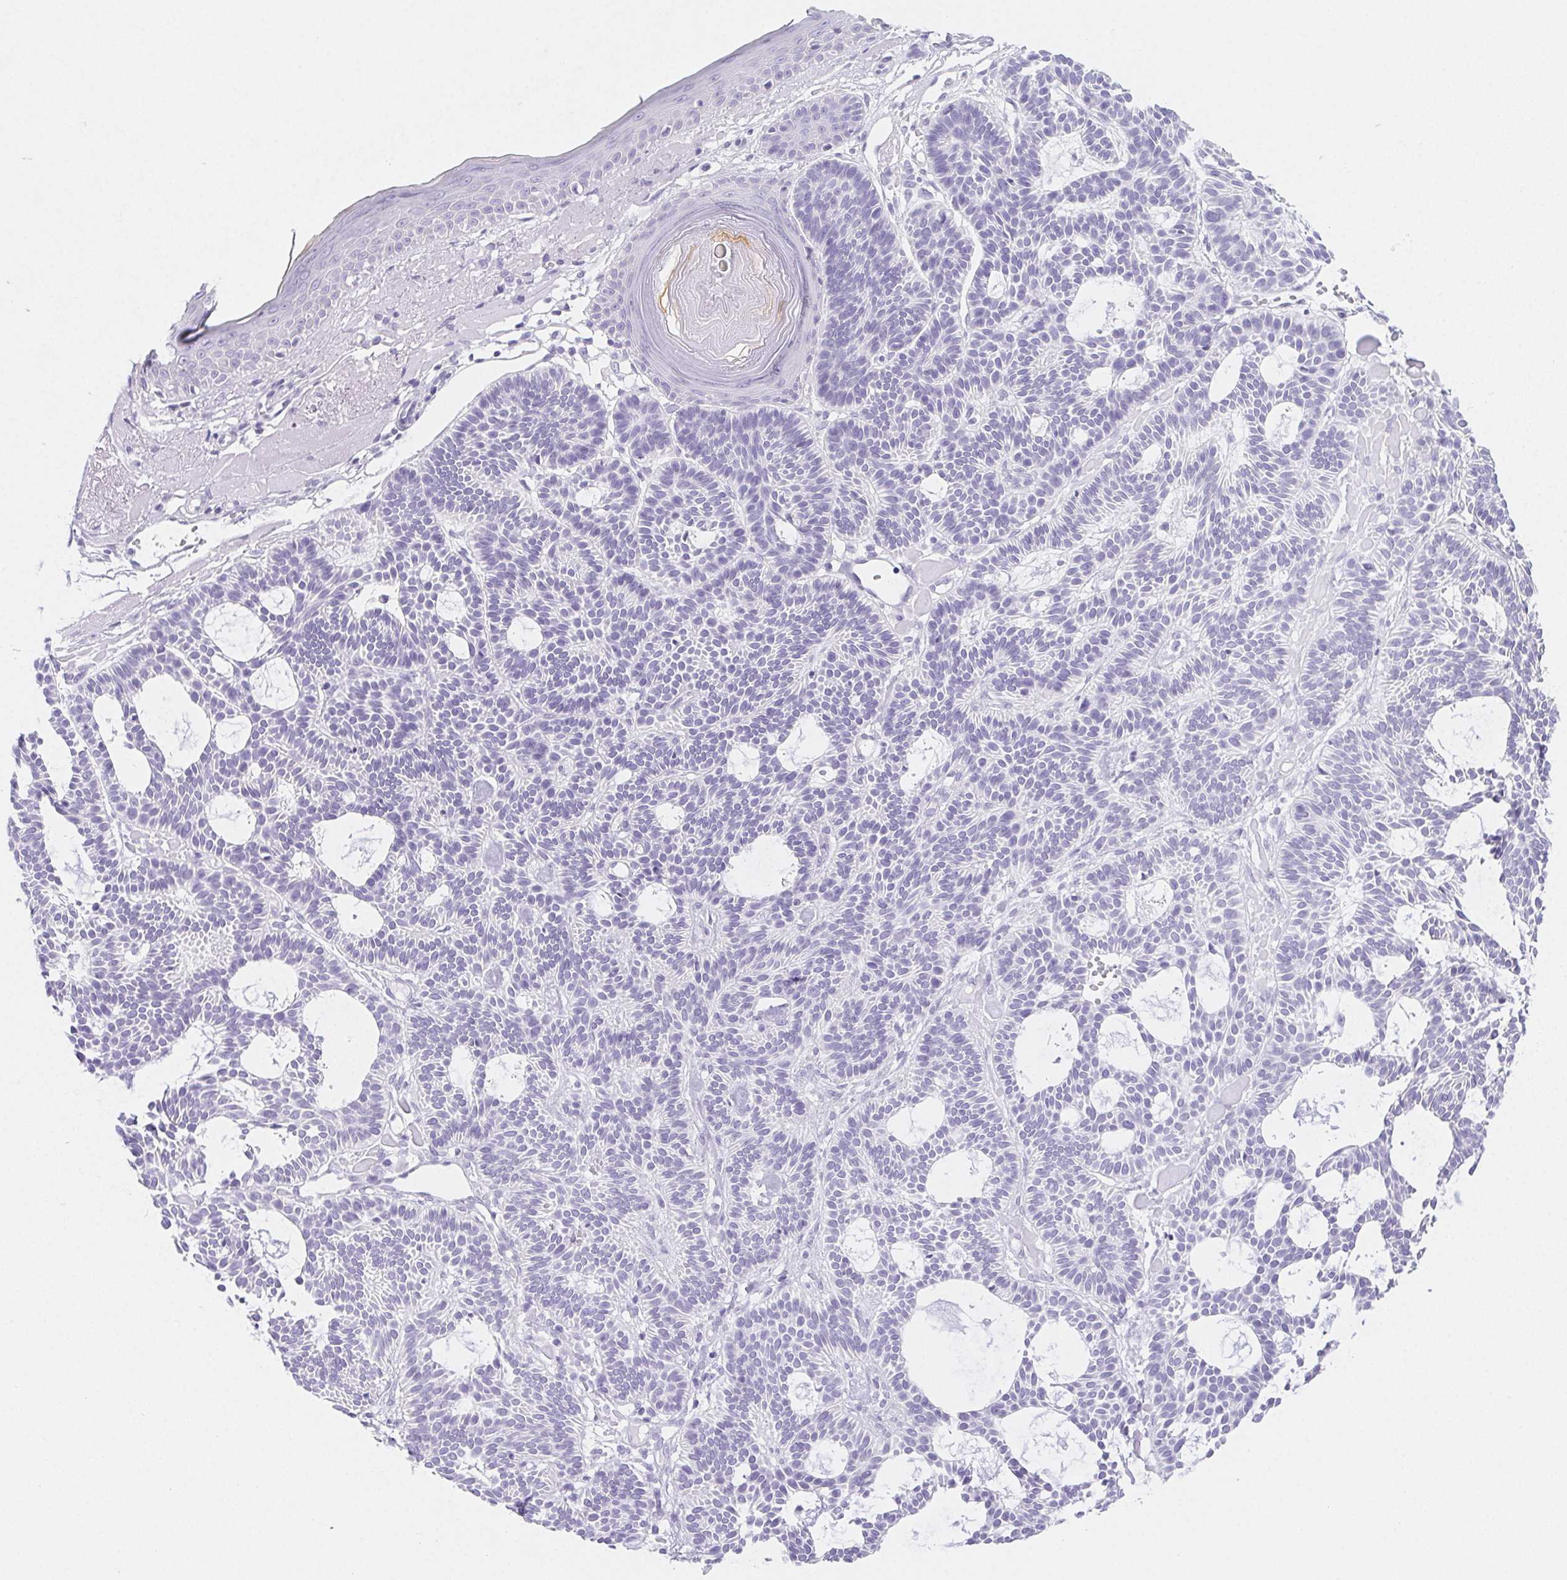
{"staining": {"intensity": "negative", "quantity": "none", "location": "none"}, "tissue": "skin cancer", "cell_type": "Tumor cells", "image_type": "cancer", "snomed": [{"axis": "morphology", "description": "Basal cell carcinoma"}, {"axis": "topography", "description": "Skin"}], "caption": "Tumor cells show no significant positivity in basal cell carcinoma (skin). (DAB IHC with hematoxylin counter stain).", "gene": "ZBBX", "patient": {"sex": "male", "age": 85}}